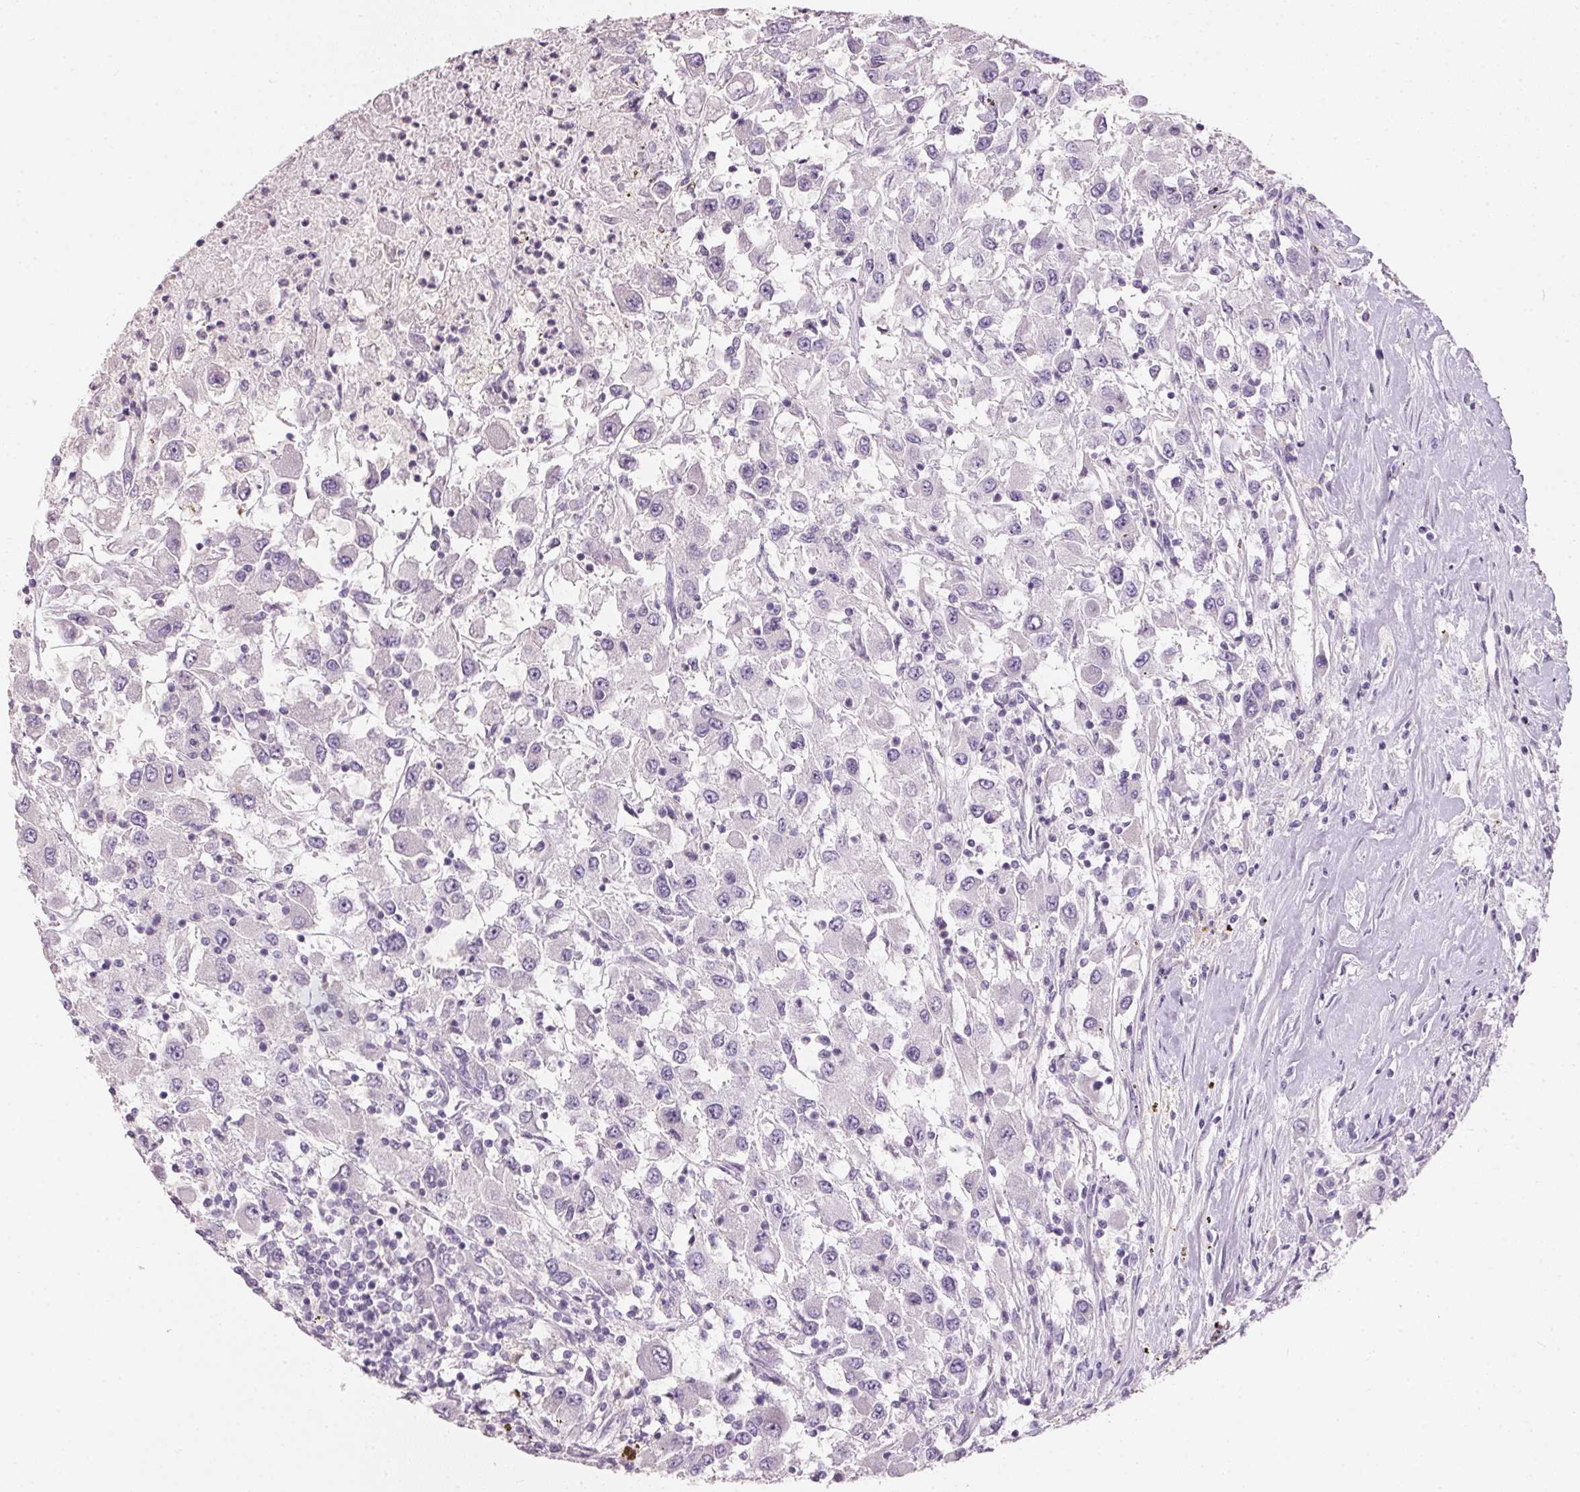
{"staining": {"intensity": "negative", "quantity": "none", "location": "none"}, "tissue": "renal cancer", "cell_type": "Tumor cells", "image_type": "cancer", "snomed": [{"axis": "morphology", "description": "Adenocarcinoma, NOS"}, {"axis": "topography", "description": "Kidney"}], "caption": "Tumor cells show no significant positivity in renal cancer.", "gene": "HSD17B1", "patient": {"sex": "female", "age": 67}}